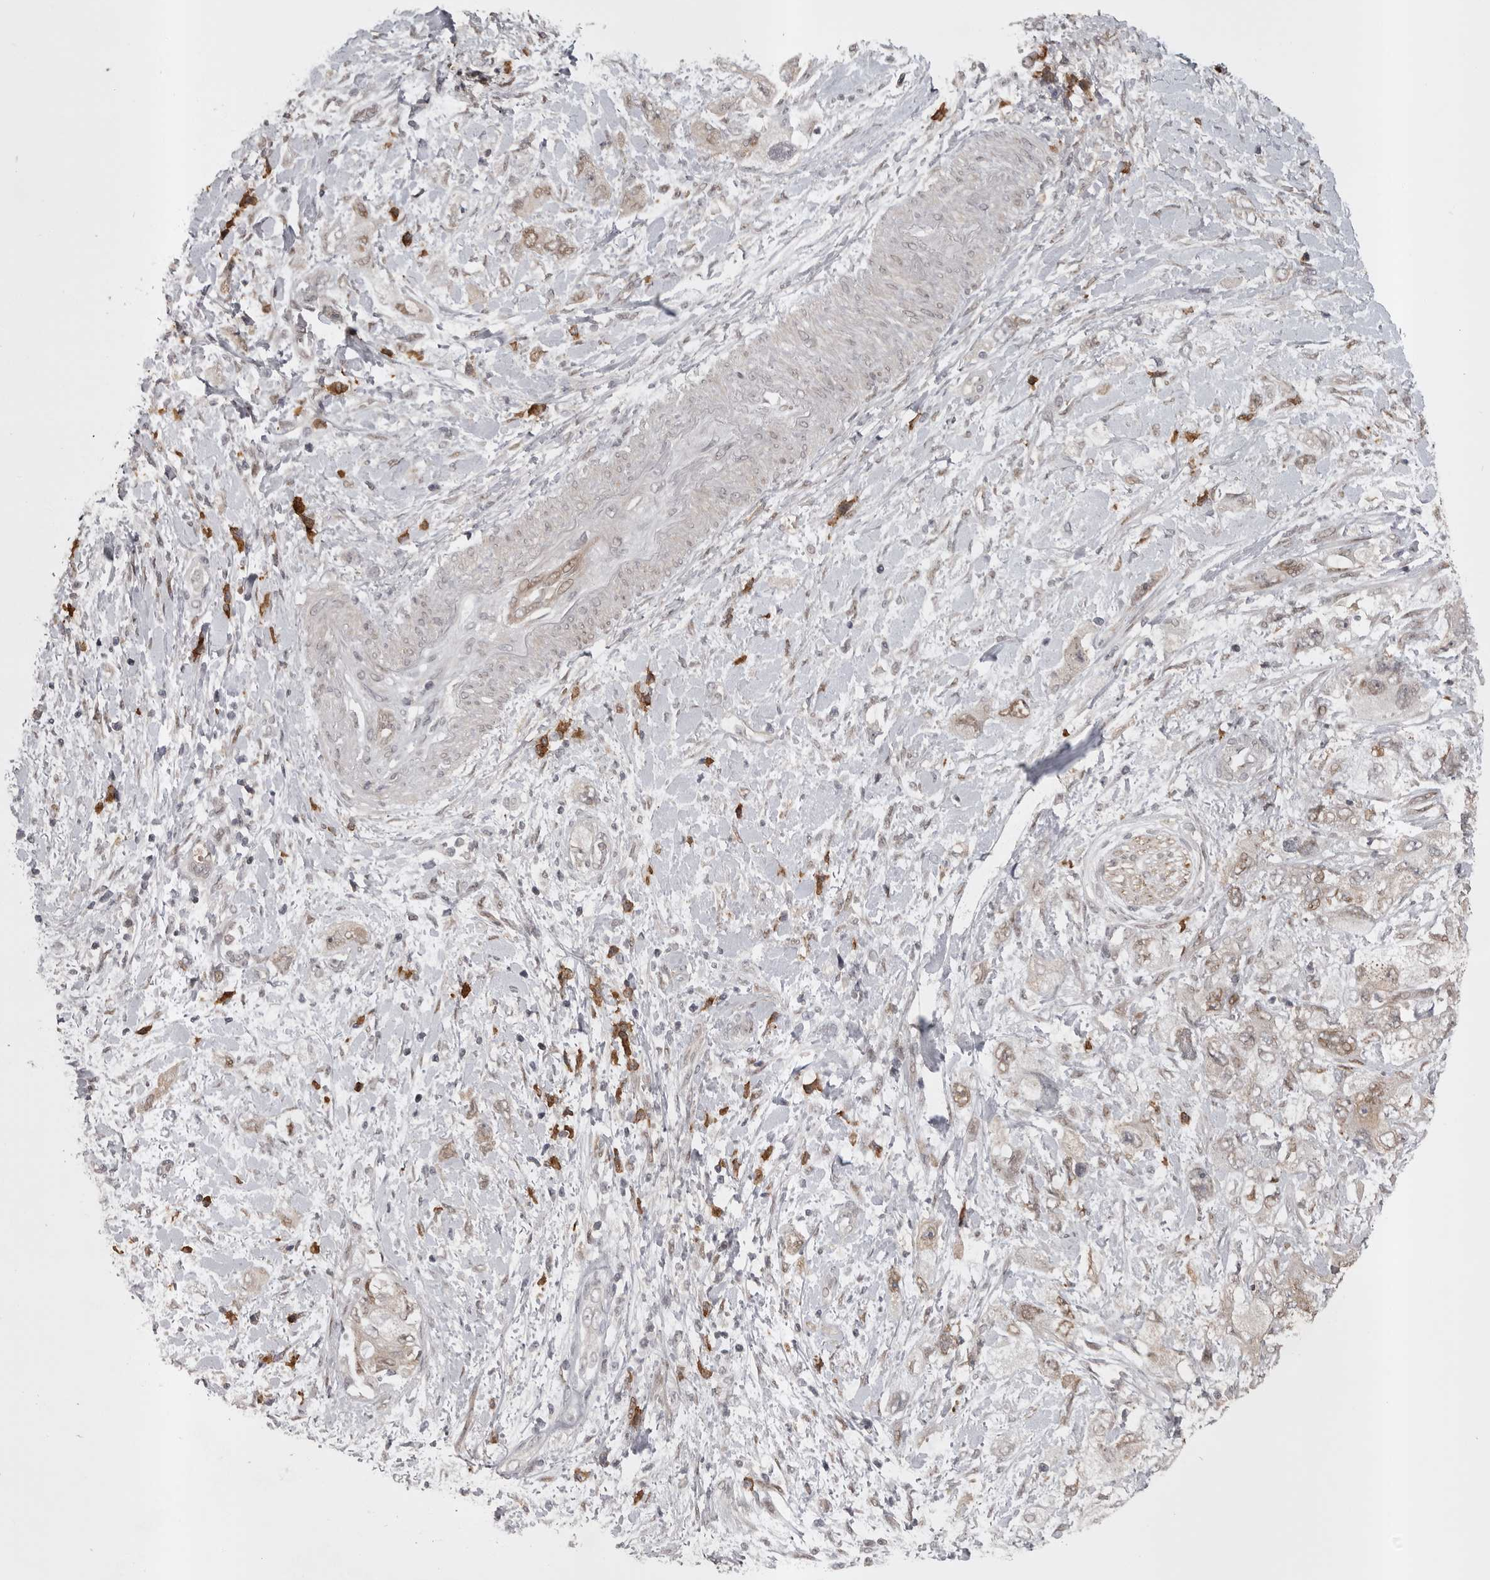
{"staining": {"intensity": "weak", "quantity": ">75%", "location": "nuclear"}, "tissue": "pancreatic cancer", "cell_type": "Tumor cells", "image_type": "cancer", "snomed": [{"axis": "morphology", "description": "Adenocarcinoma, NOS"}, {"axis": "topography", "description": "Pancreas"}], "caption": "Weak nuclear protein staining is identified in about >75% of tumor cells in pancreatic adenocarcinoma.", "gene": "SNX16", "patient": {"sex": "female", "age": 73}}